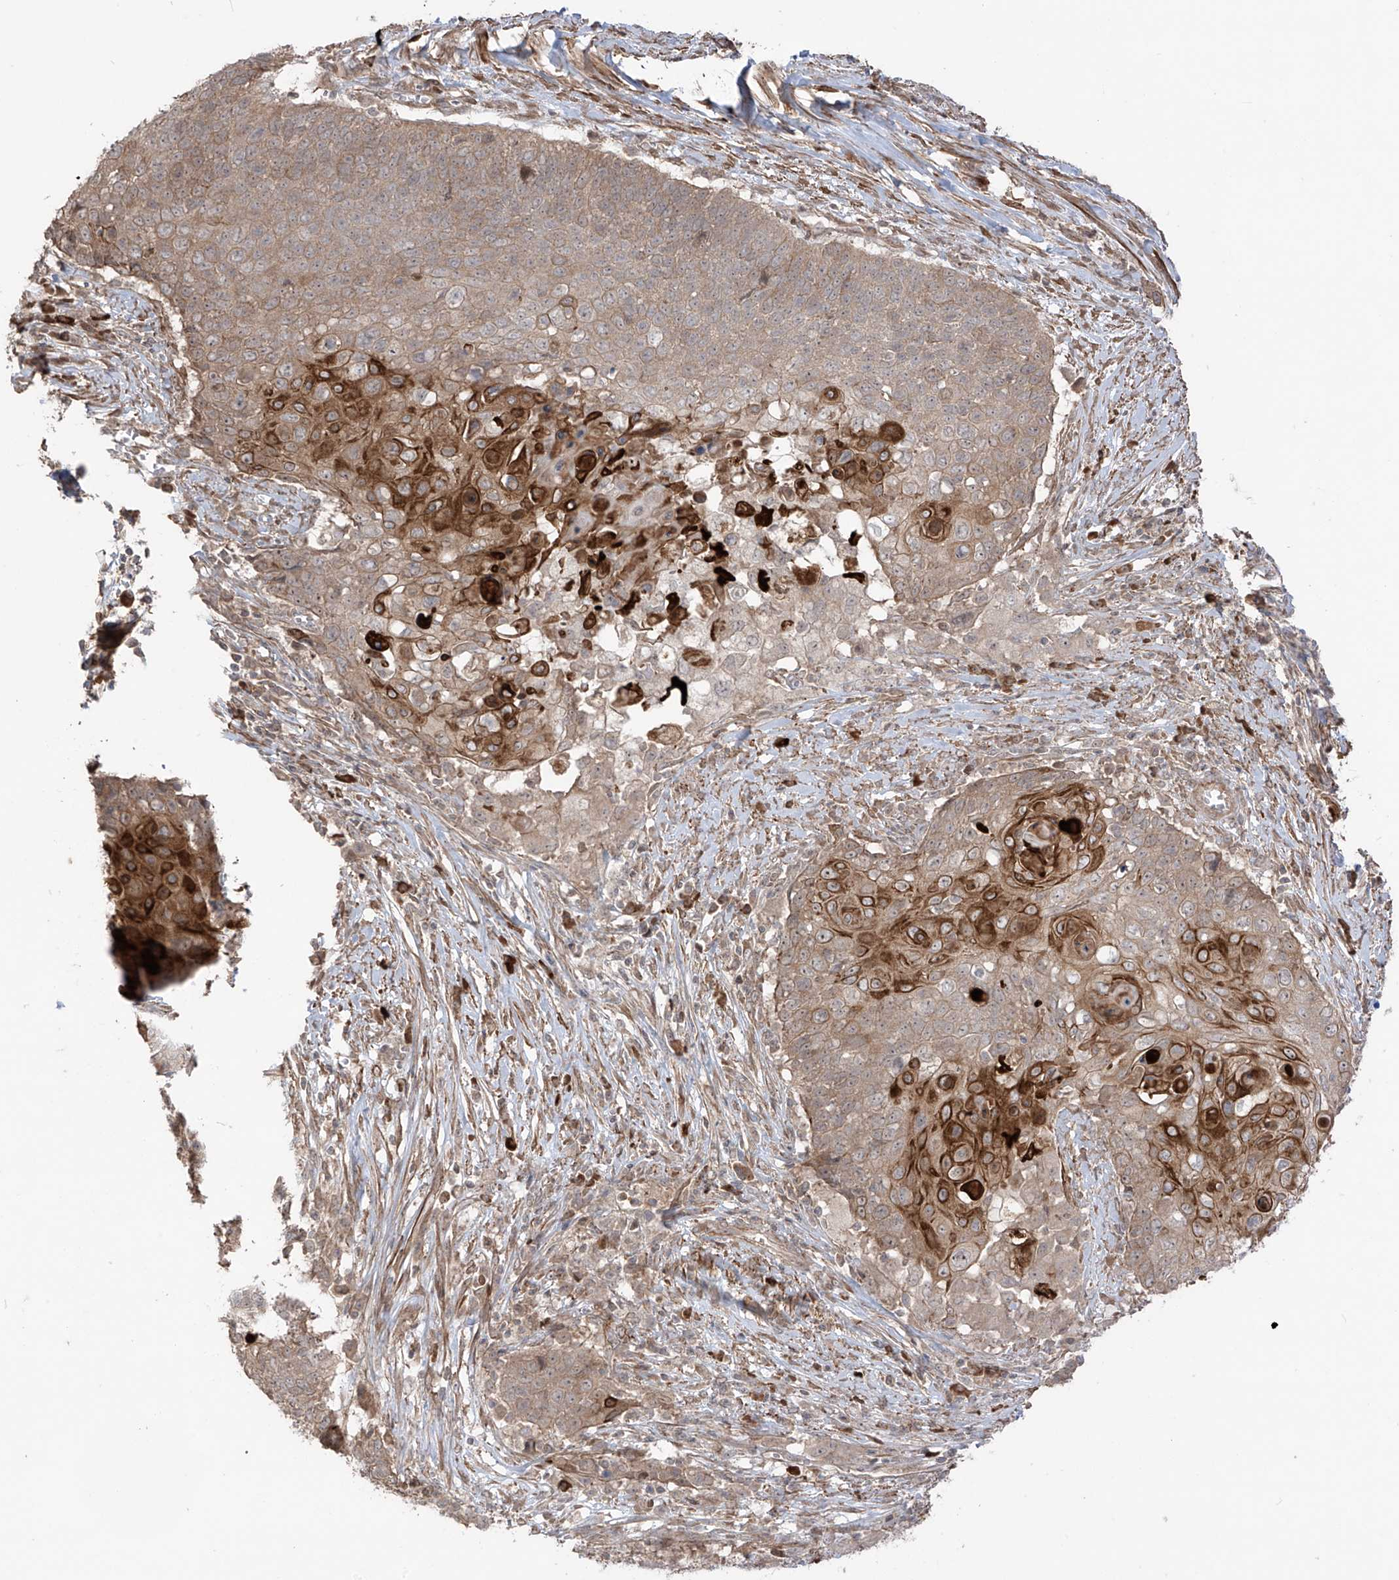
{"staining": {"intensity": "moderate", "quantity": "<25%", "location": "cytoplasmic/membranous"}, "tissue": "cervical cancer", "cell_type": "Tumor cells", "image_type": "cancer", "snomed": [{"axis": "morphology", "description": "Squamous cell carcinoma, NOS"}, {"axis": "topography", "description": "Cervix"}], "caption": "Squamous cell carcinoma (cervical) stained with a protein marker shows moderate staining in tumor cells.", "gene": "LRRC74A", "patient": {"sex": "female", "age": 39}}